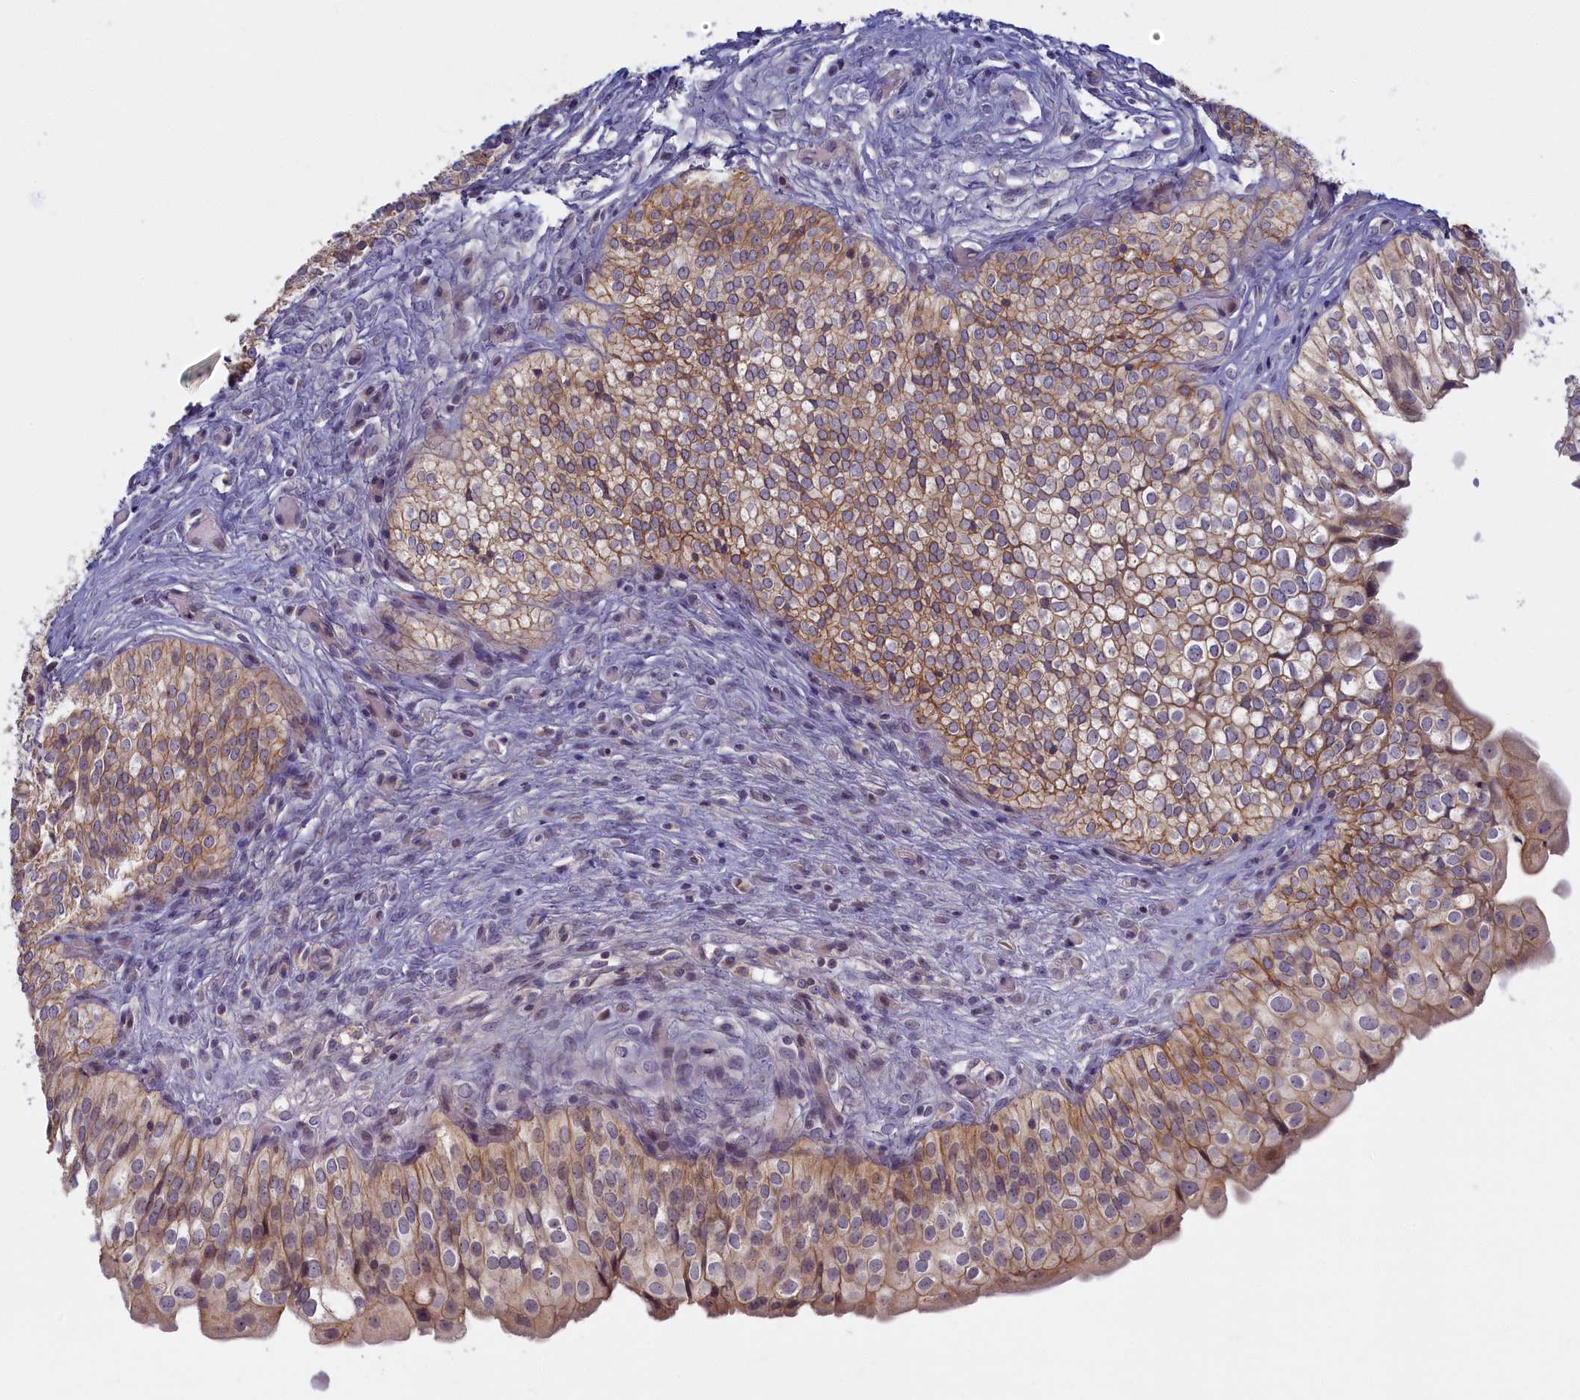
{"staining": {"intensity": "moderate", "quantity": ">75%", "location": "cytoplasmic/membranous"}, "tissue": "urinary bladder", "cell_type": "Urothelial cells", "image_type": "normal", "snomed": [{"axis": "morphology", "description": "Normal tissue, NOS"}, {"axis": "topography", "description": "Urinary bladder"}], "caption": "Brown immunohistochemical staining in normal urinary bladder displays moderate cytoplasmic/membranous expression in about >75% of urothelial cells. Using DAB (brown) and hematoxylin (blue) stains, captured at high magnification using brightfield microscopy.", "gene": "TRPM4", "patient": {"sex": "male", "age": 55}}